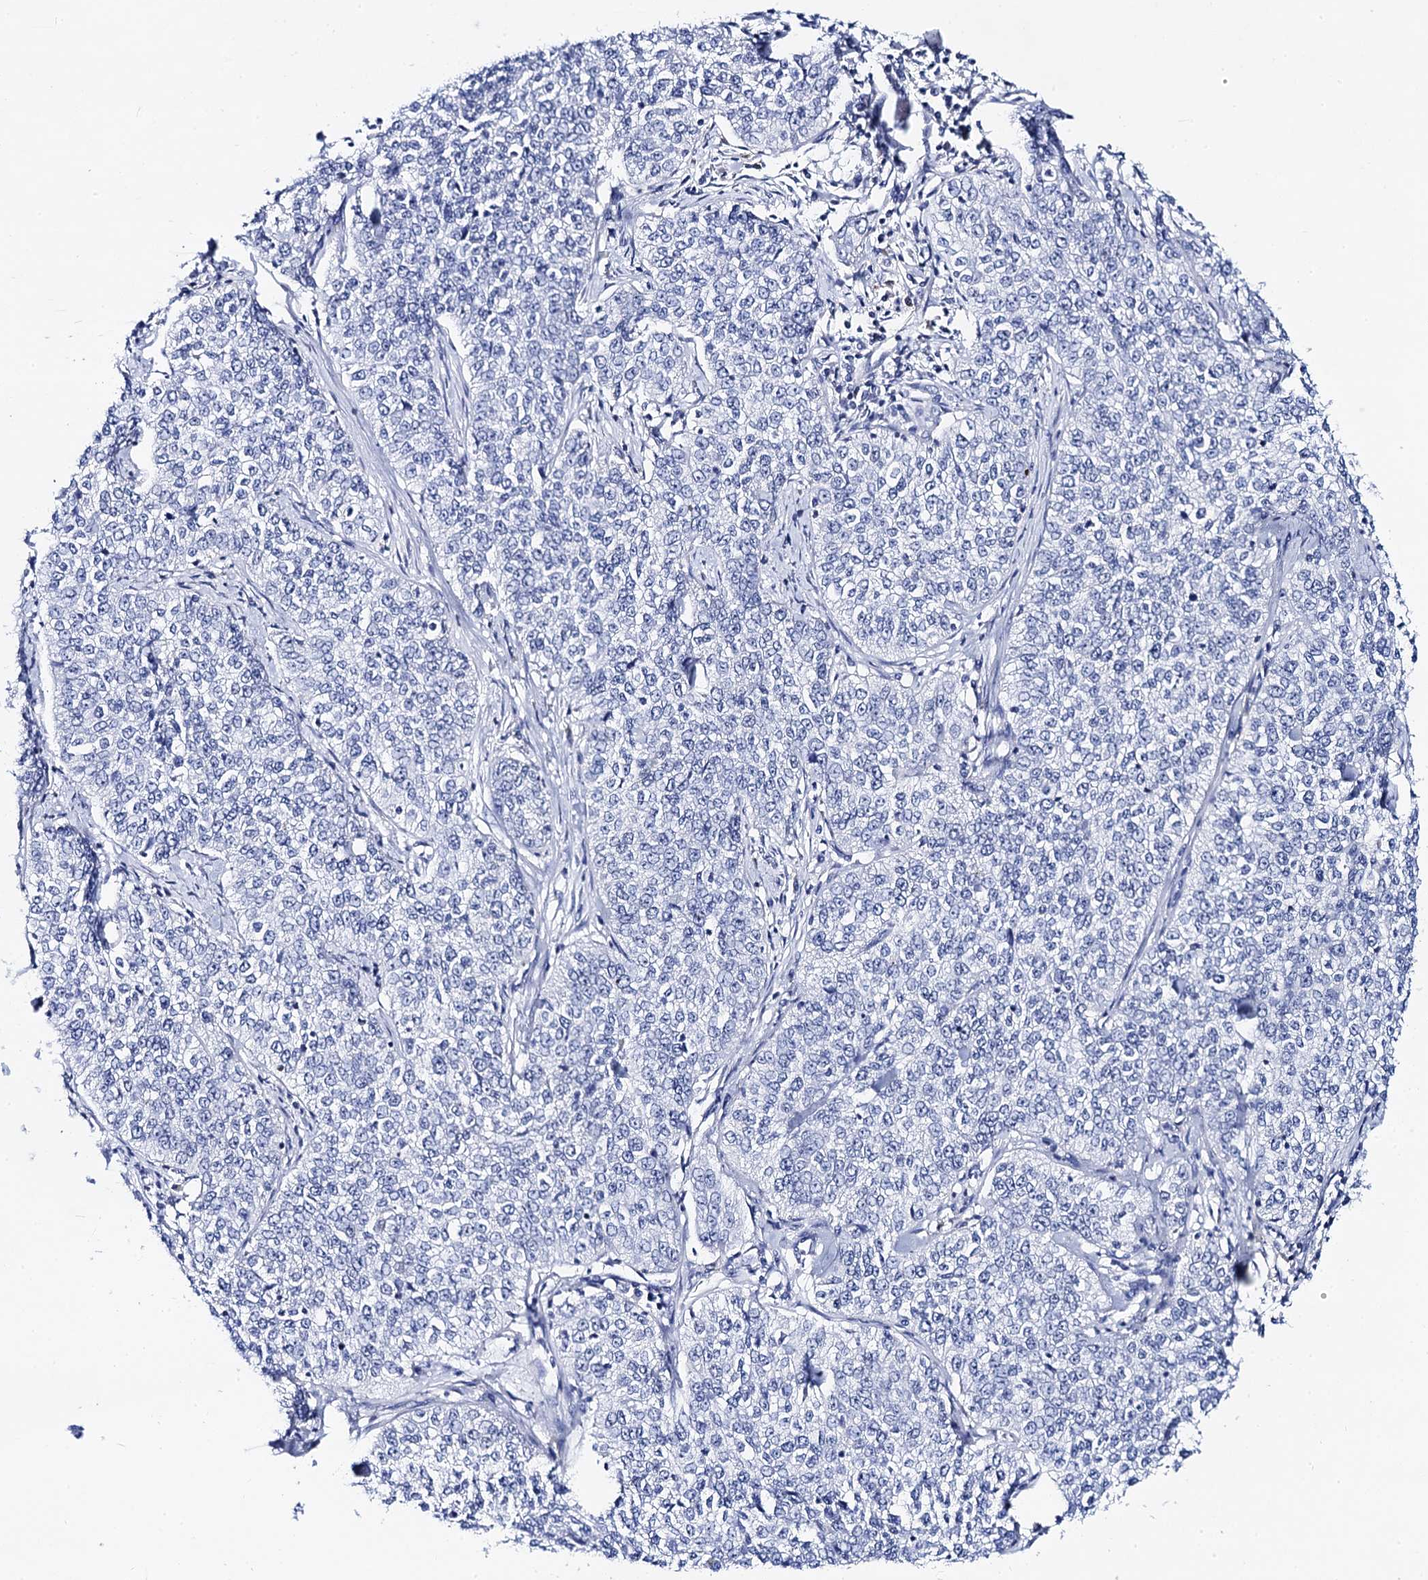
{"staining": {"intensity": "negative", "quantity": "none", "location": "none"}, "tissue": "cervical cancer", "cell_type": "Tumor cells", "image_type": "cancer", "snomed": [{"axis": "morphology", "description": "Squamous cell carcinoma, NOS"}, {"axis": "topography", "description": "Cervix"}], "caption": "An IHC micrograph of cervical squamous cell carcinoma is shown. There is no staining in tumor cells of cervical squamous cell carcinoma. (DAB immunohistochemistry (IHC) with hematoxylin counter stain).", "gene": "ACADSB", "patient": {"sex": "female", "age": 35}}